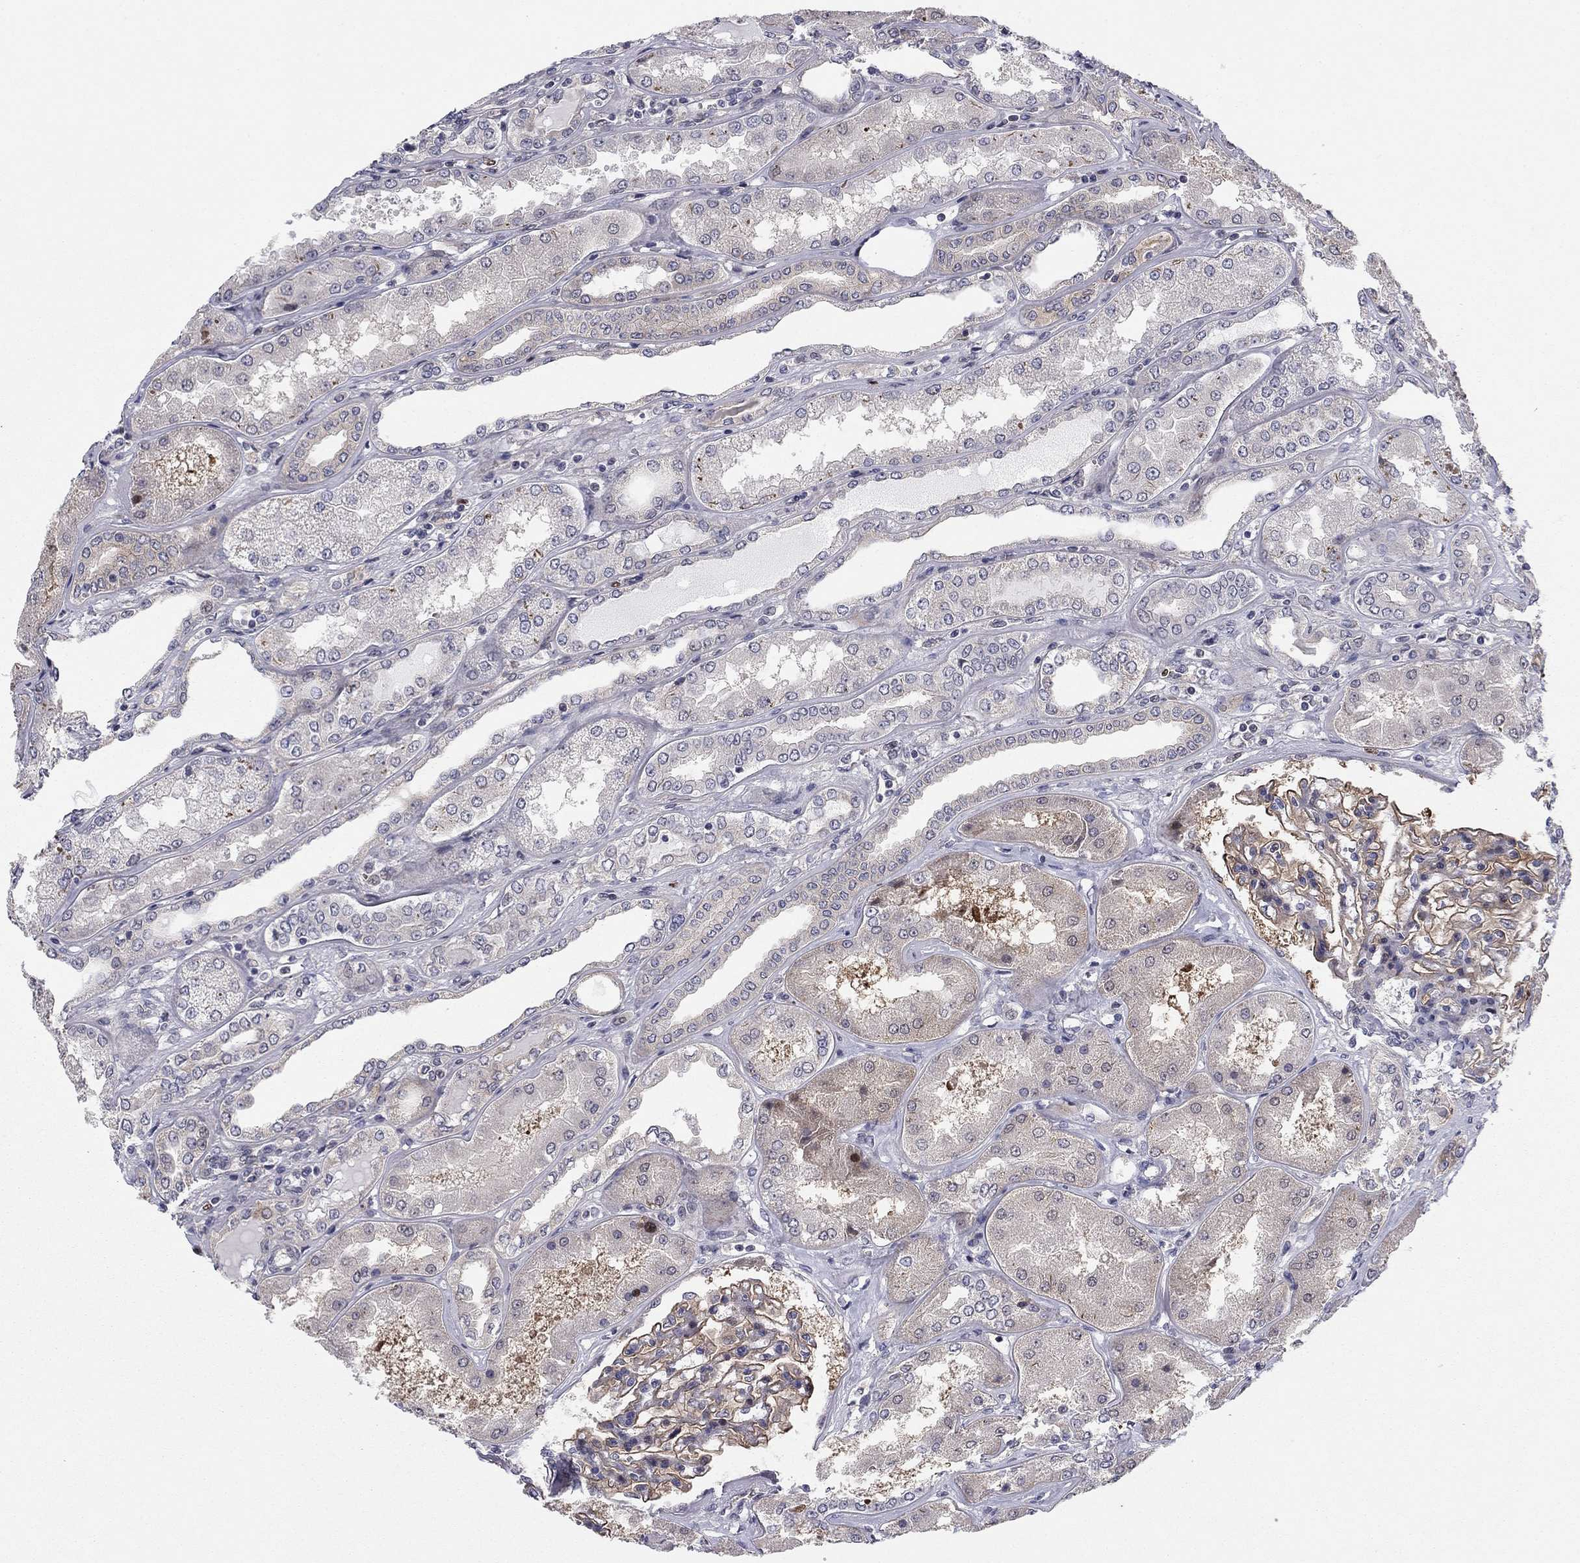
{"staining": {"intensity": "moderate", "quantity": "25%-75%", "location": "cytoplasmic/membranous"}, "tissue": "kidney", "cell_type": "Cells in glomeruli", "image_type": "normal", "snomed": [{"axis": "morphology", "description": "Normal tissue, NOS"}, {"axis": "topography", "description": "Kidney"}], "caption": "Moderate cytoplasmic/membranous positivity for a protein is identified in about 25%-75% of cells in glomeruli of normal kidney using immunohistochemistry (IHC).", "gene": "BCL11A", "patient": {"sex": "female", "age": 56}}